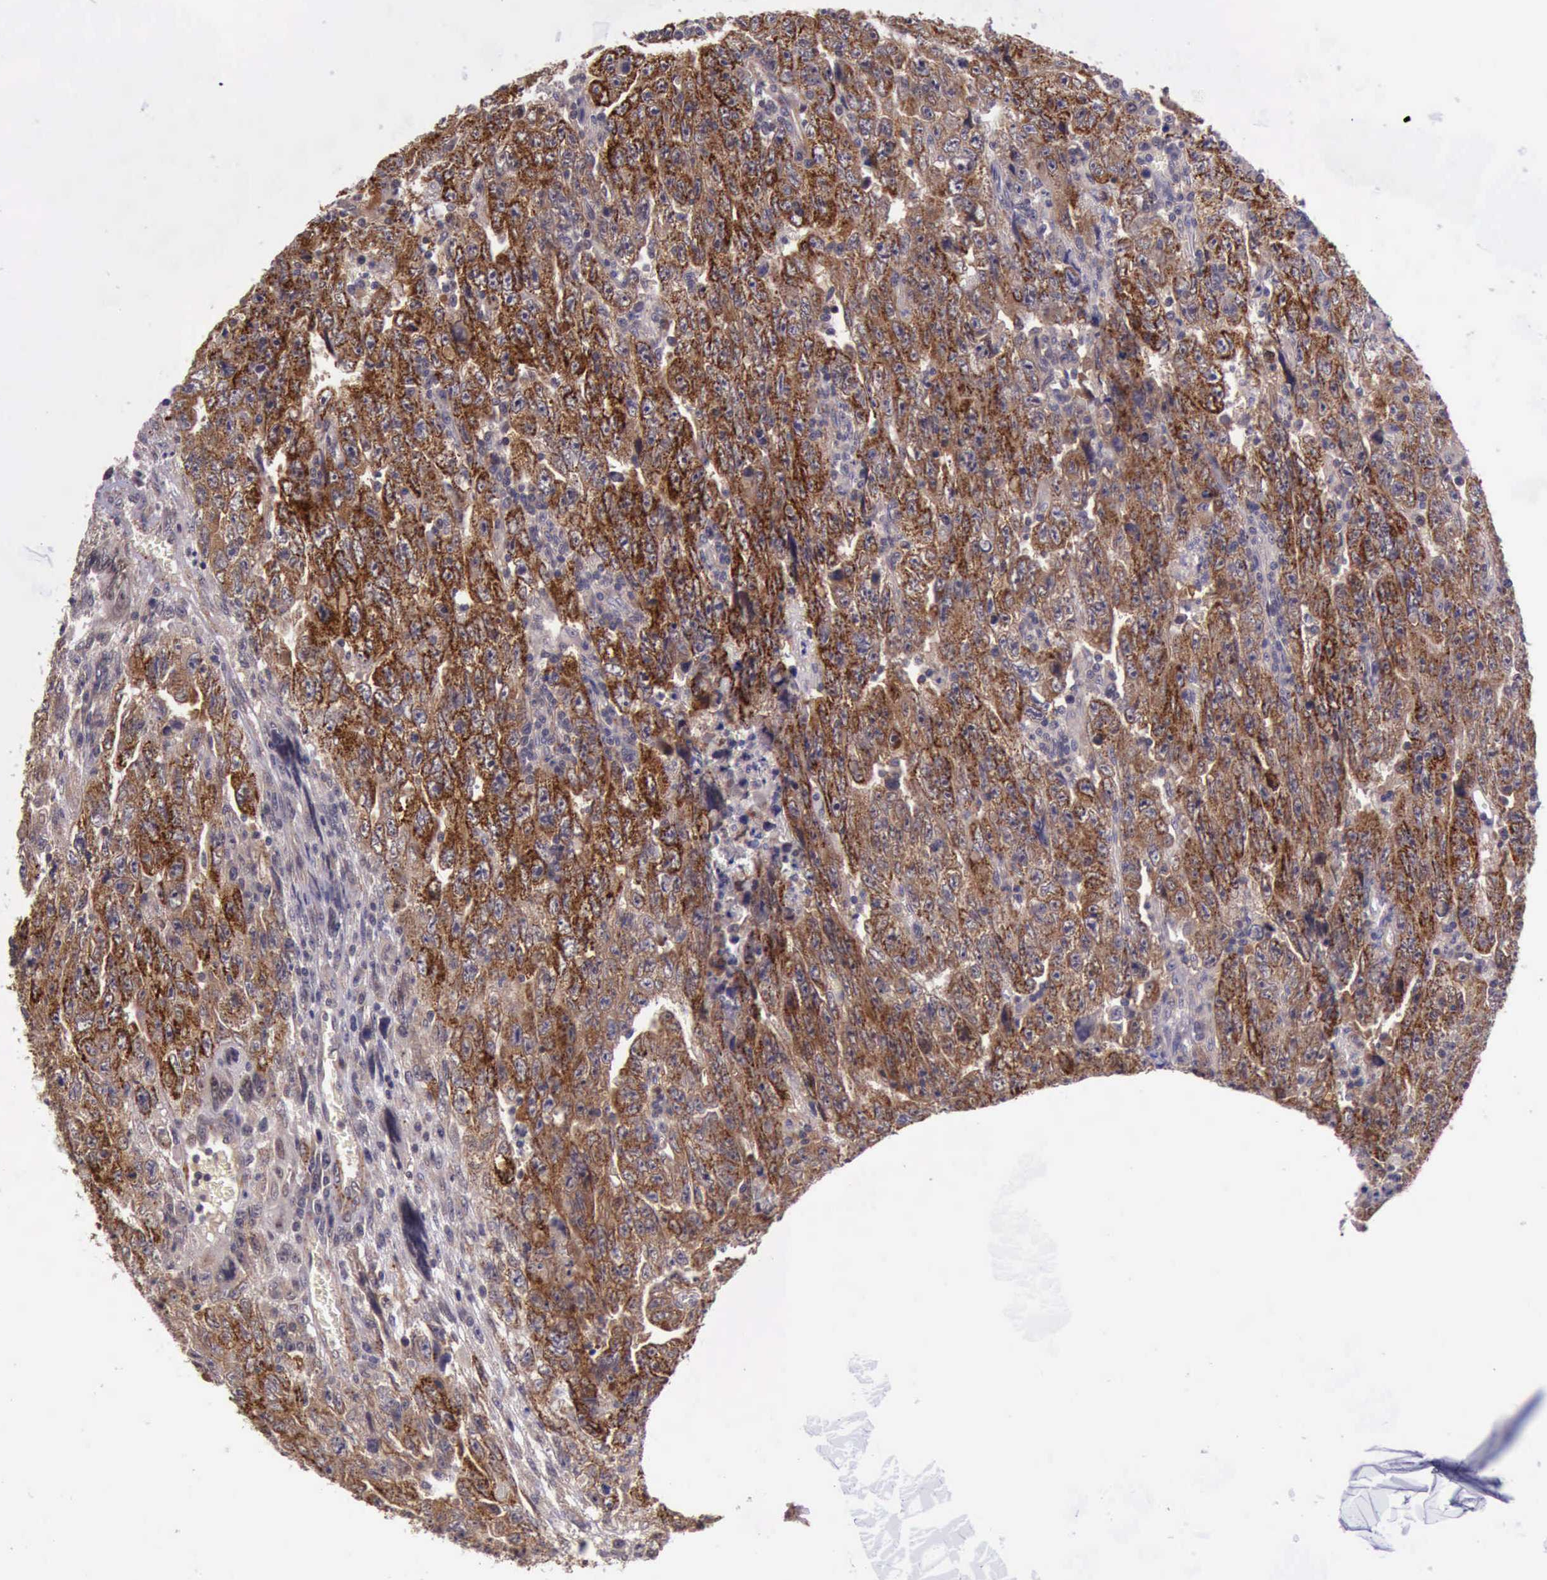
{"staining": {"intensity": "moderate", "quantity": ">75%", "location": "cytoplasmic/membranous"}, "tissue": "testis cancer", "cell_type": "Tumor cells", "image_type": "cancer", "snomed": [{"axis": "morphology", "description": "Carcinoma, Embryonal, NOS"}, {"axis": "topography", "description": "Testis"}], "caption": "This micrograph demonstrates embryonal carcinoma (testis) stained with immunohistochemistry to label a protein in brown. The cytoplasmic/membranous of tumor cells show moderate positivity for the protein. Nuclei are counter-stained blue.", "gene": "PRICKLE3", "patient": {"sex": "male", "age": 28}}